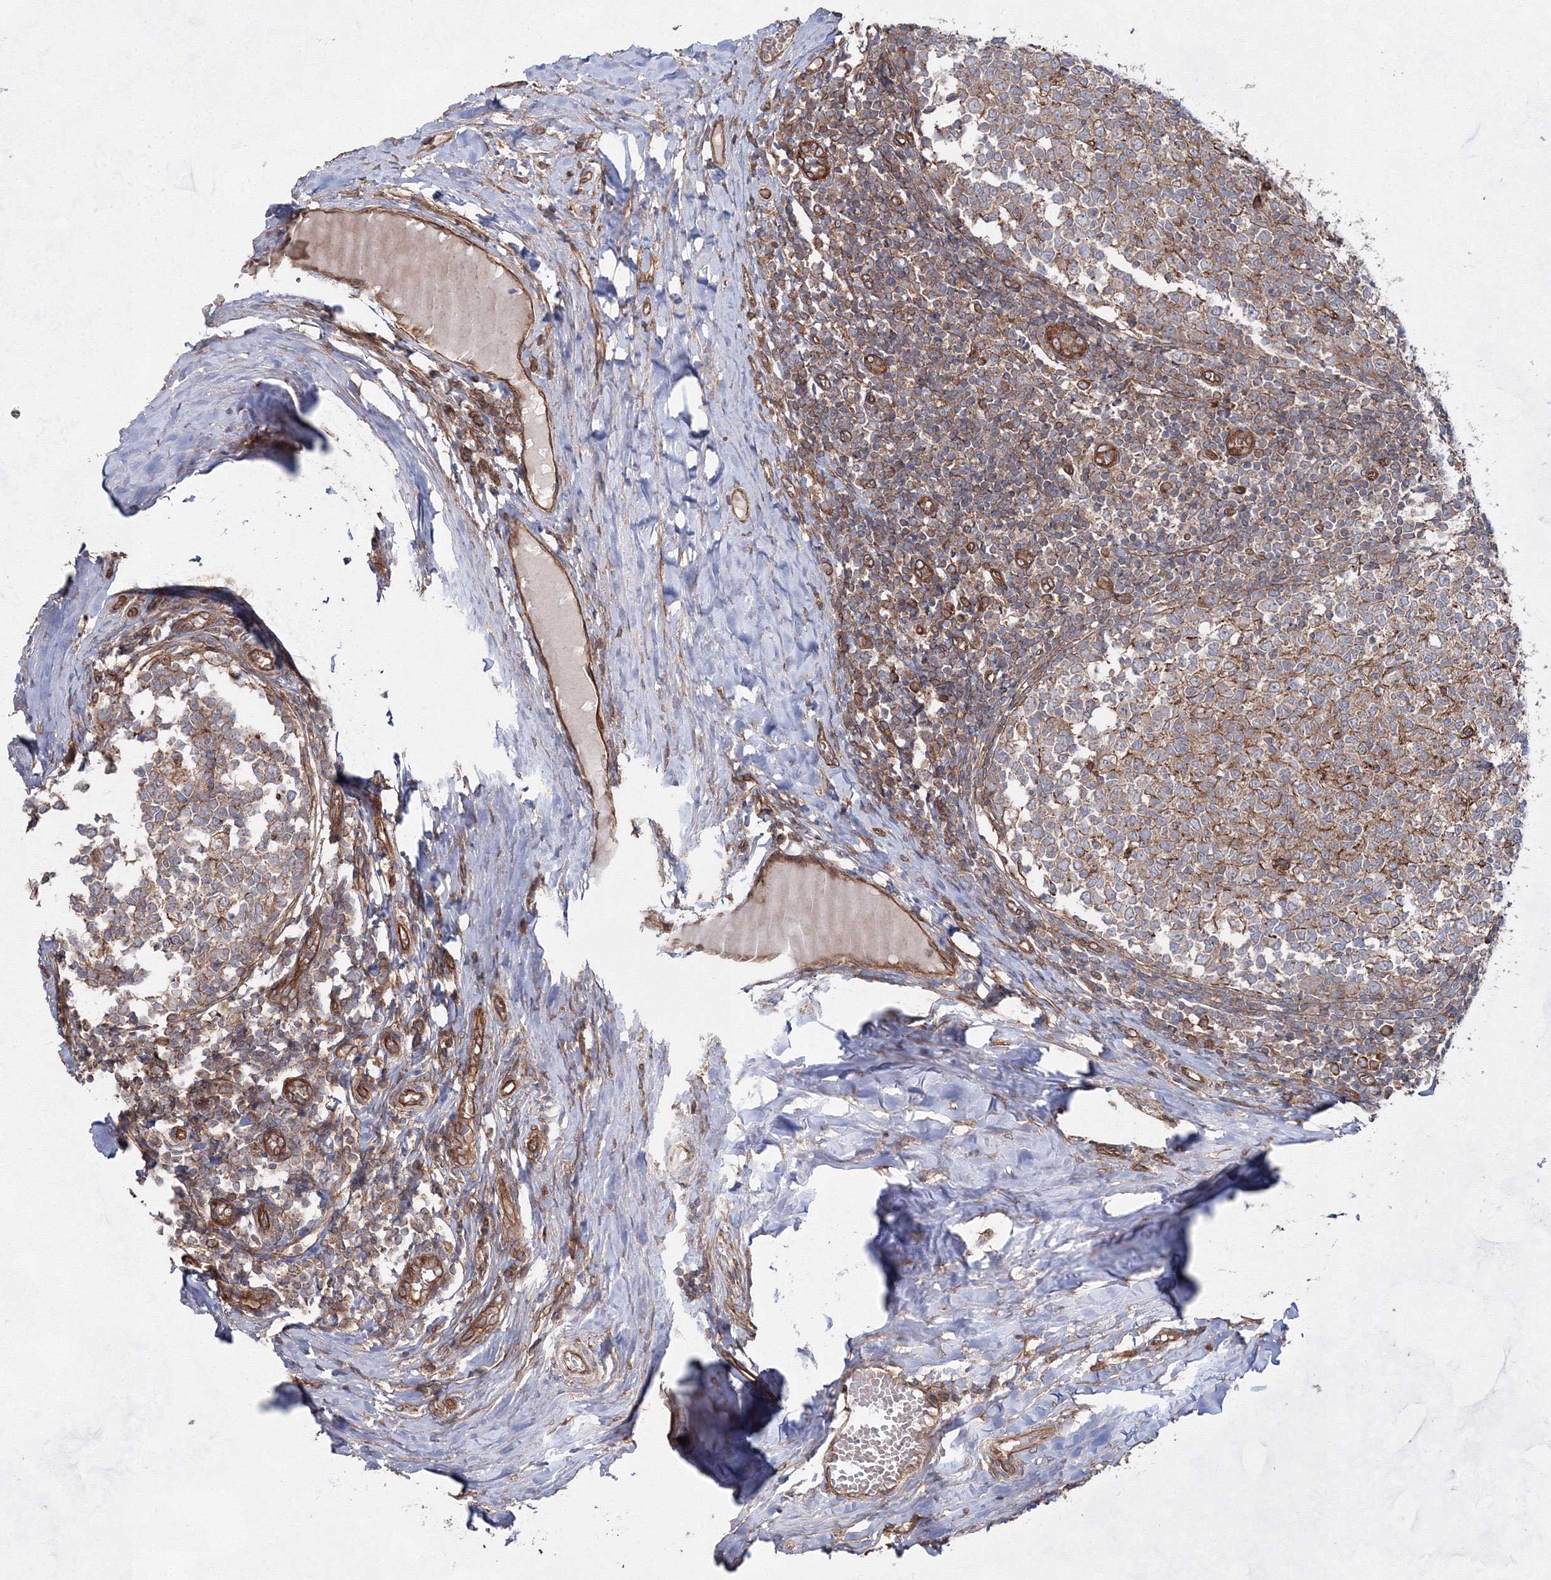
{"staining": {"intensity": "moderate", "quantity": "25%-75%", "location": "cytoplasmic/membranous"}, "tissue": "tonsil", "cell_type": "Germinal center cells", "image_type": "normal", "snomed": [{"axis": "morphology", "description": "Normal tissue, NOS"}, {"axis": "topography", "description": "Tonsil"}], "caption": "Moderate cytoplasmic/membranous protein positivity is present in approximately 25%-75% of germinal center cells in tonsil. (Brightfield microscopy of DAB IHC at high magnification).", "gene": "EXOC6", "patient": {"sex": "female", "age": 19}}